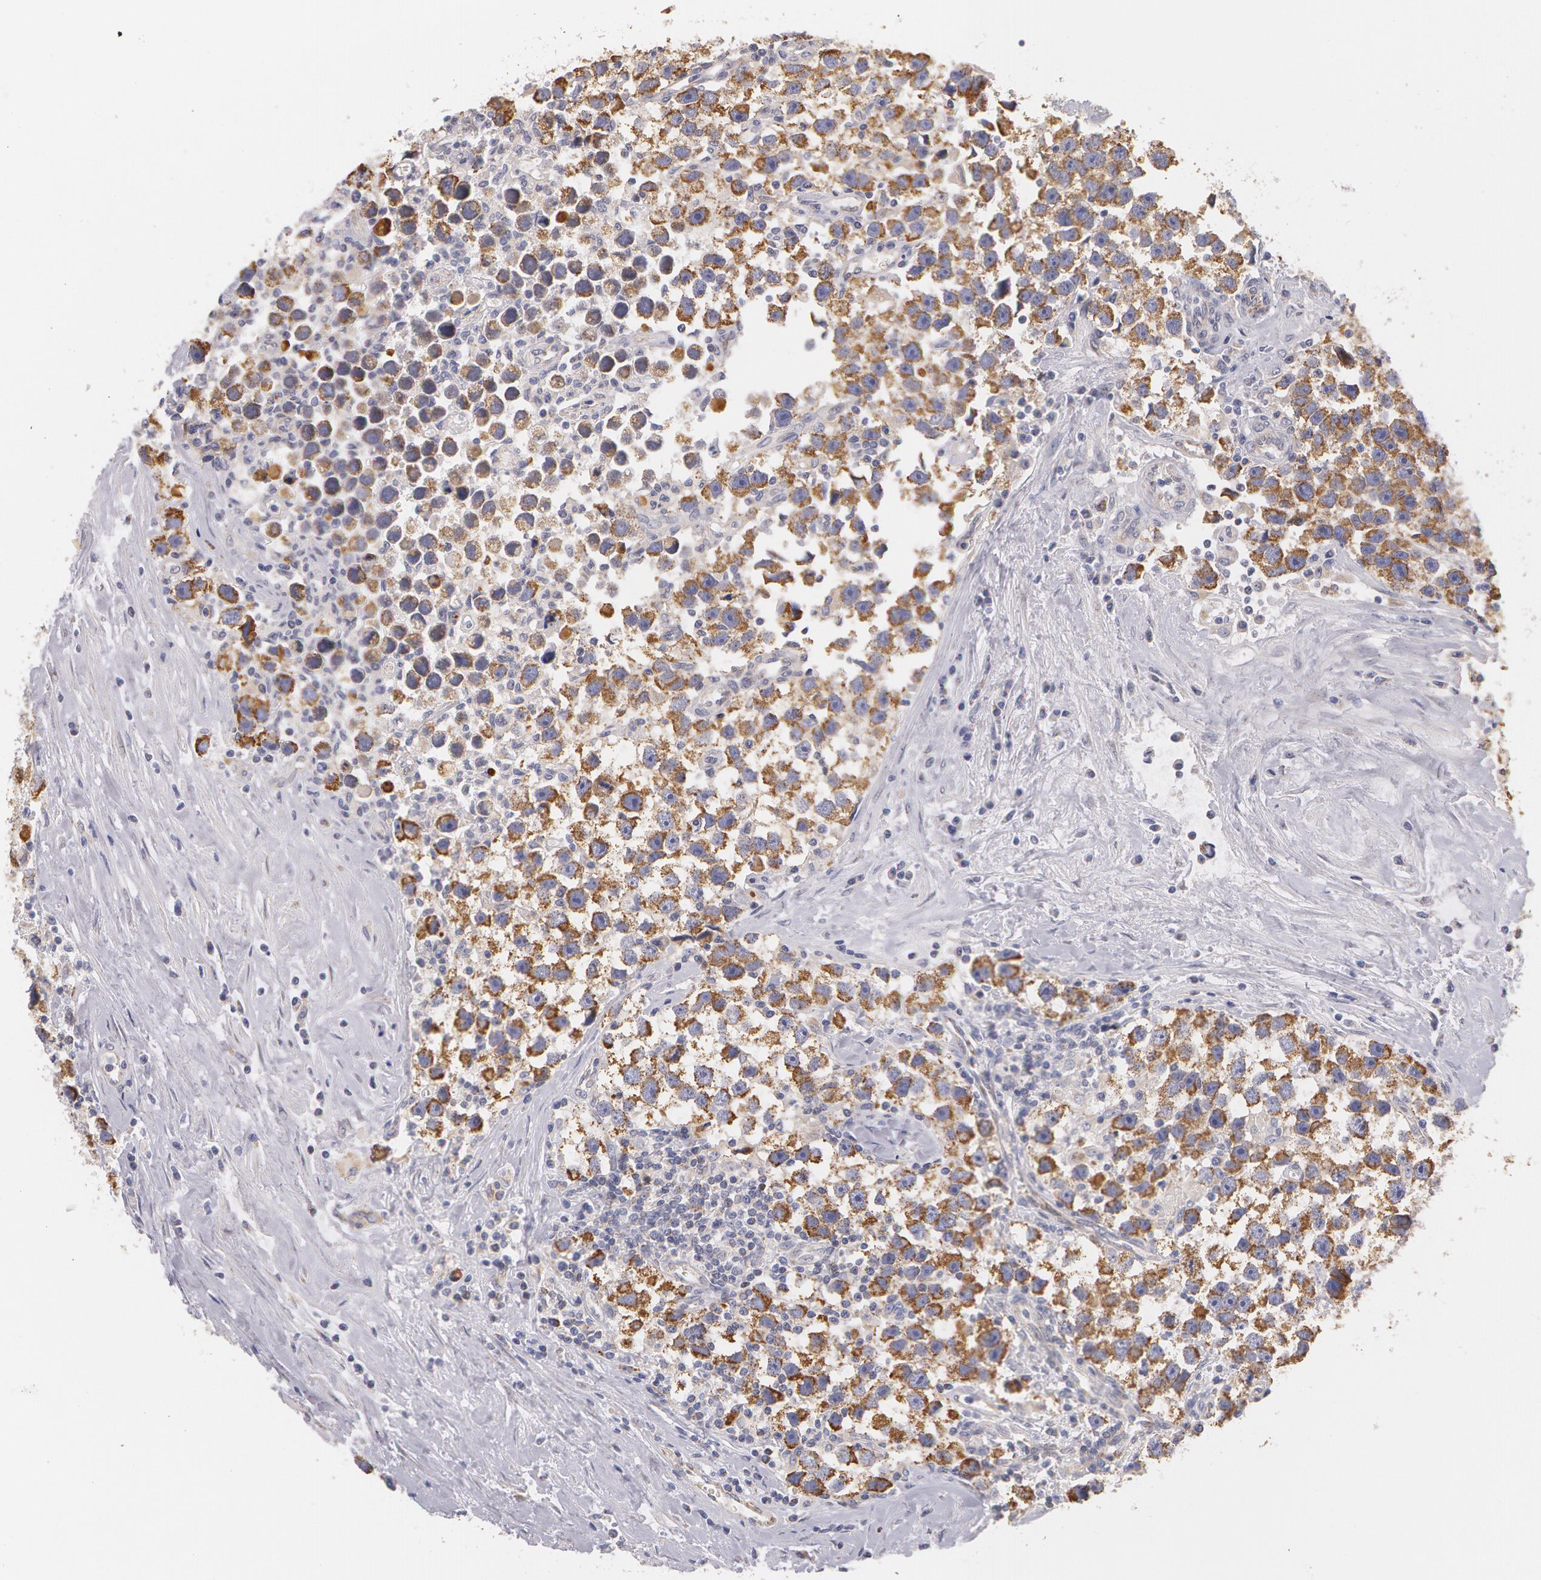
{"staining": {"intensity": "weak", "quantity": ">75%", "location": "cytoplasmic/membranous"}, "tissue": "testis cancer", "cell_type": "Tumor cells", "image_type": "cancer", "snomed": [{"axis": "morphology", "description": "Seminoma, NOS"}, {"axis": "topography", "description": "Testis"}], "caption": "This is a micrograph of immunohistochemistry staining of testis seminoma, which shows weak positivity in the cytoplasmic/membranous of tumor cells.", "gene": "KRT18", "patient": {"sex": "male", "age": 43}}